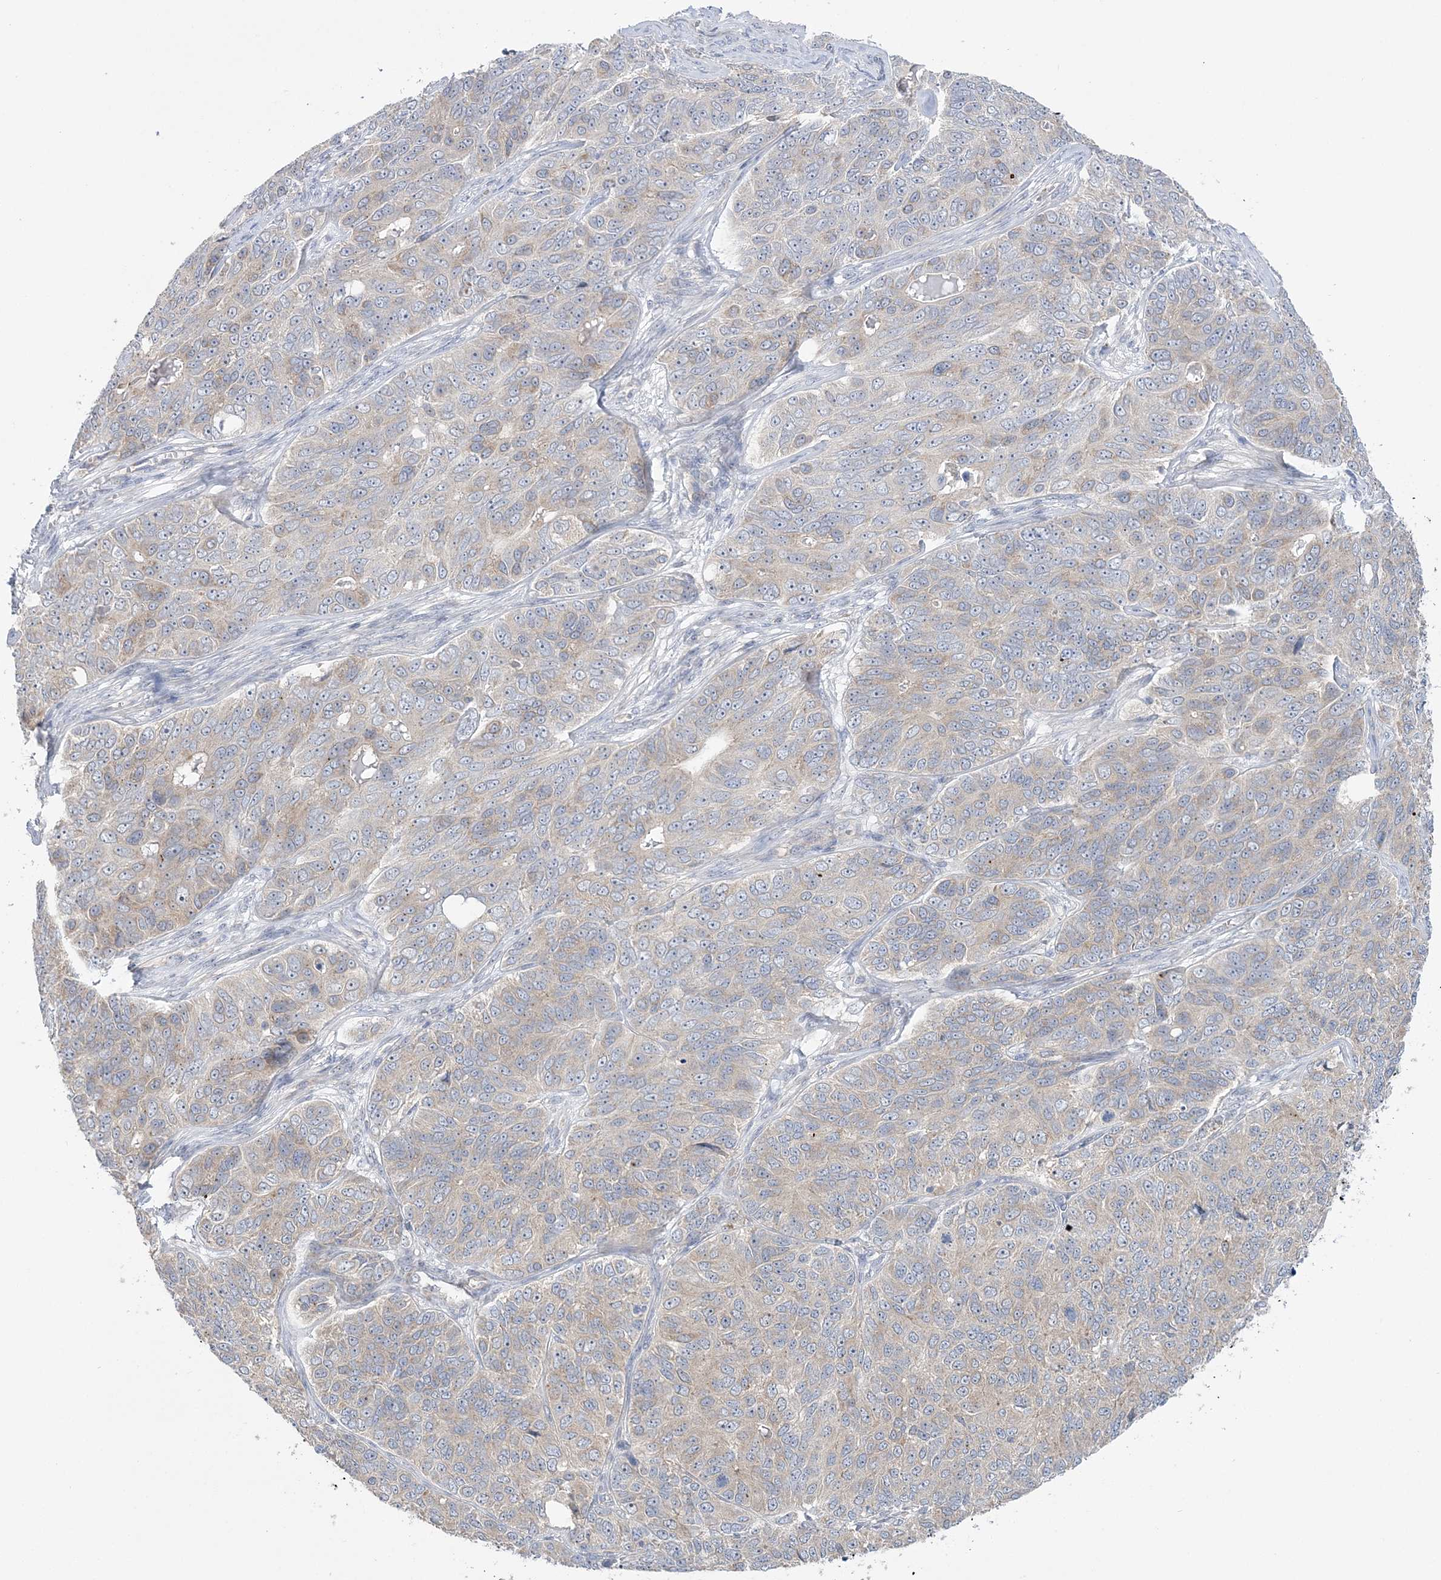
{"staining": {"intensity": "weak", "quantity": "<25%", "location": "cytoplasmic/membranous"}, "tissue": "ovarian cancer", "cell_type": "Tumor cells", "image_type": "cancer", "snomed": [{"axis": "morphology", "description": "Carcinoma, endometroid"}, {"axis": "topography", "description": "Ovary"}], "caption": "Immunohistochemistry micrograph of human ovarian cancer stained for a protein (brown), which shows no expression in tumor cells.", "gene": "MMADHC", "patient": {"sex": "female", "age": 51}}